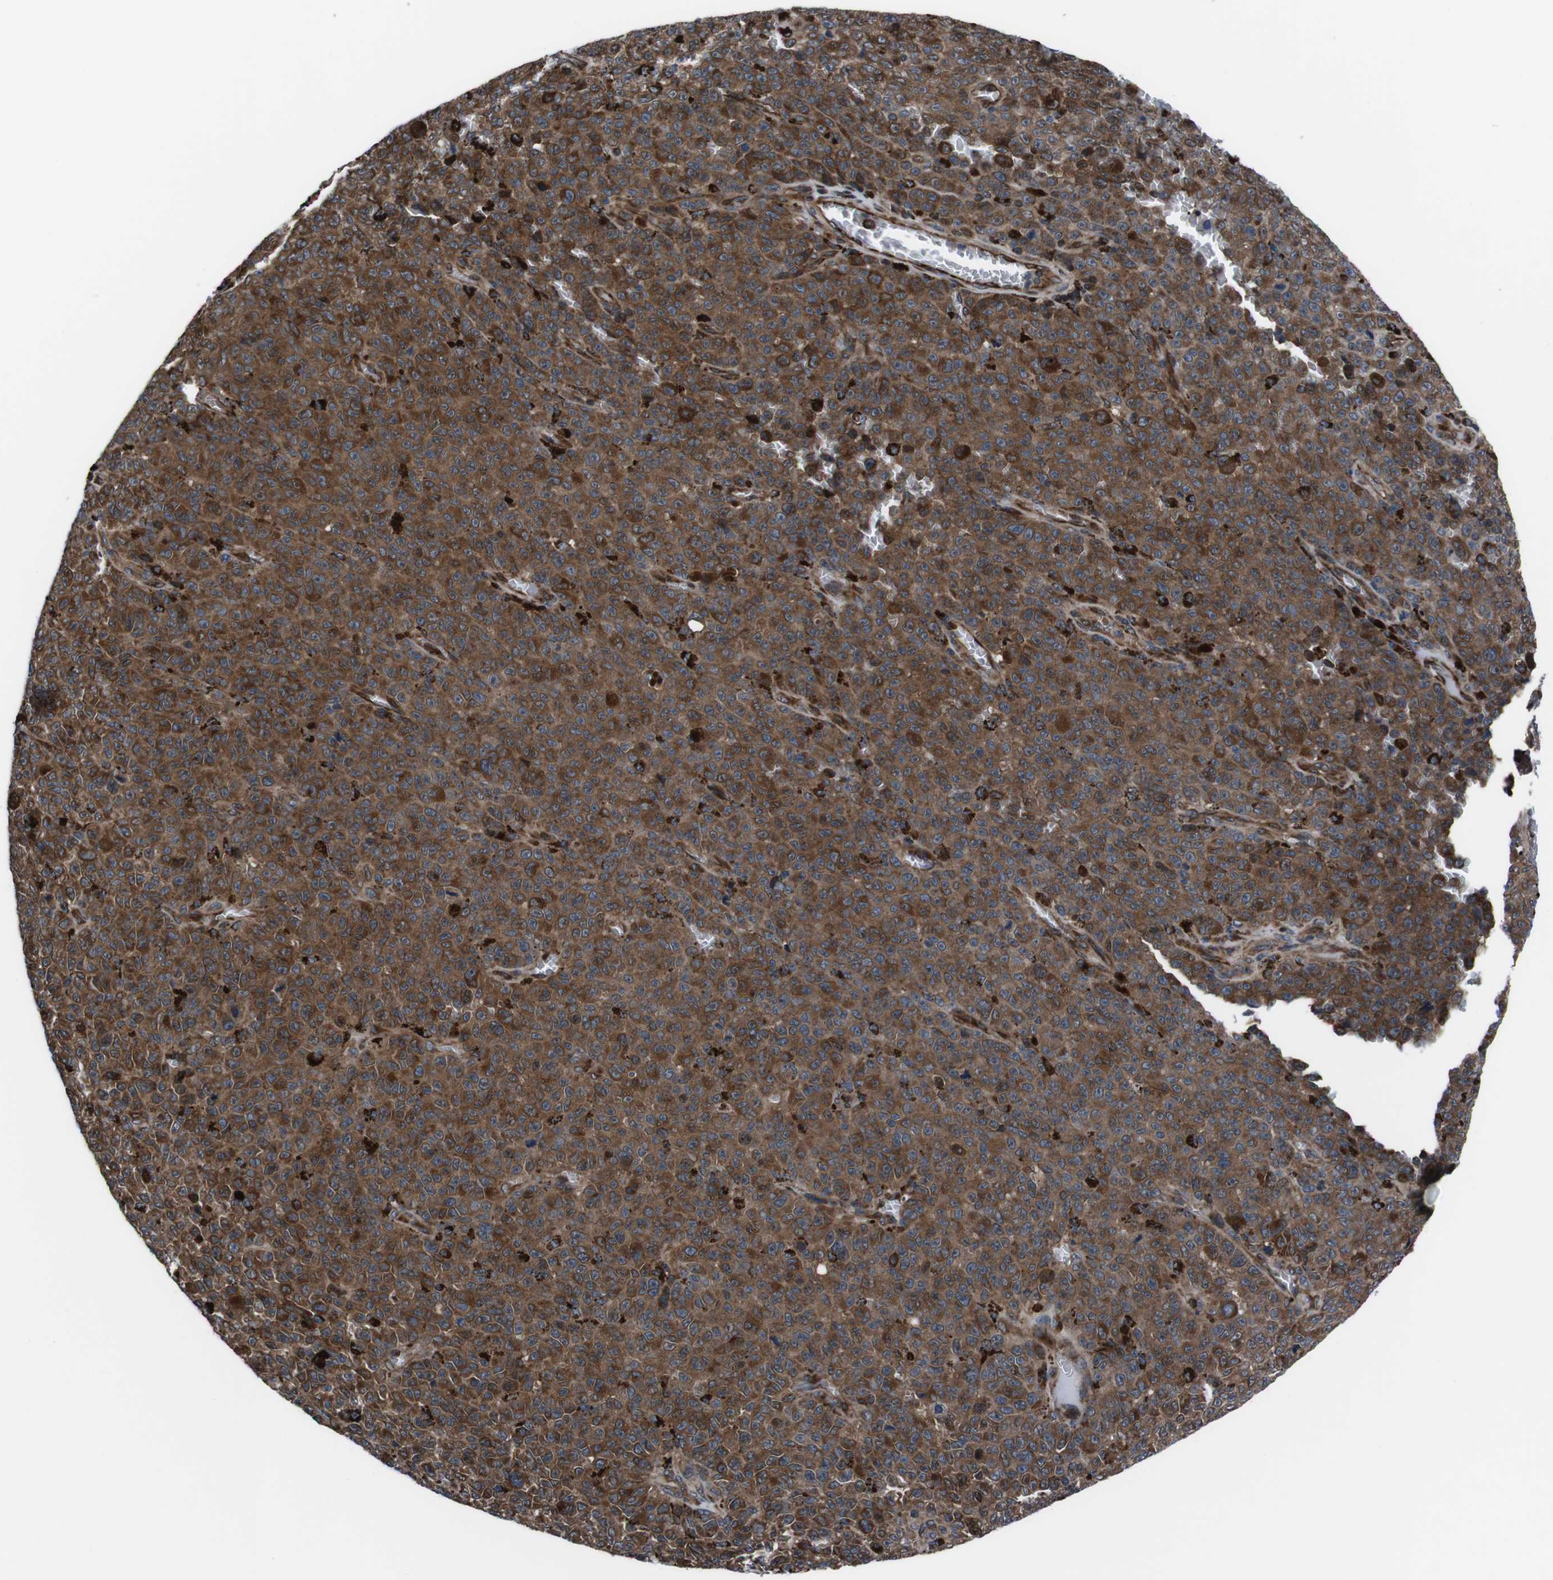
{"staining": {"intensity": "strong", "quantity": ">75%", "location": "cytoplasmic/membranous"}, "tissue": "melanoma", "cell_type": "Tumor cells", "image_type": "cancer", "snomed": [{"axis": "morphology", "description": "Malignant melanoma, NOS"}, {"axis": "topography", "description": "Skin"}], "caption": "Immunohistochemistry (IHC) photomicrograph of neoplastic tissue: human malignant melanoma stained using immunohistochemistry demonstrates high levels of strong protein expression localized specifically in the cytoplasmic/membranous of tumor cells, appearing as a cytoplasmic/membranous brown color.", "gene": "EIF4A2", "patient": {"sex": "female", "age": 82}}